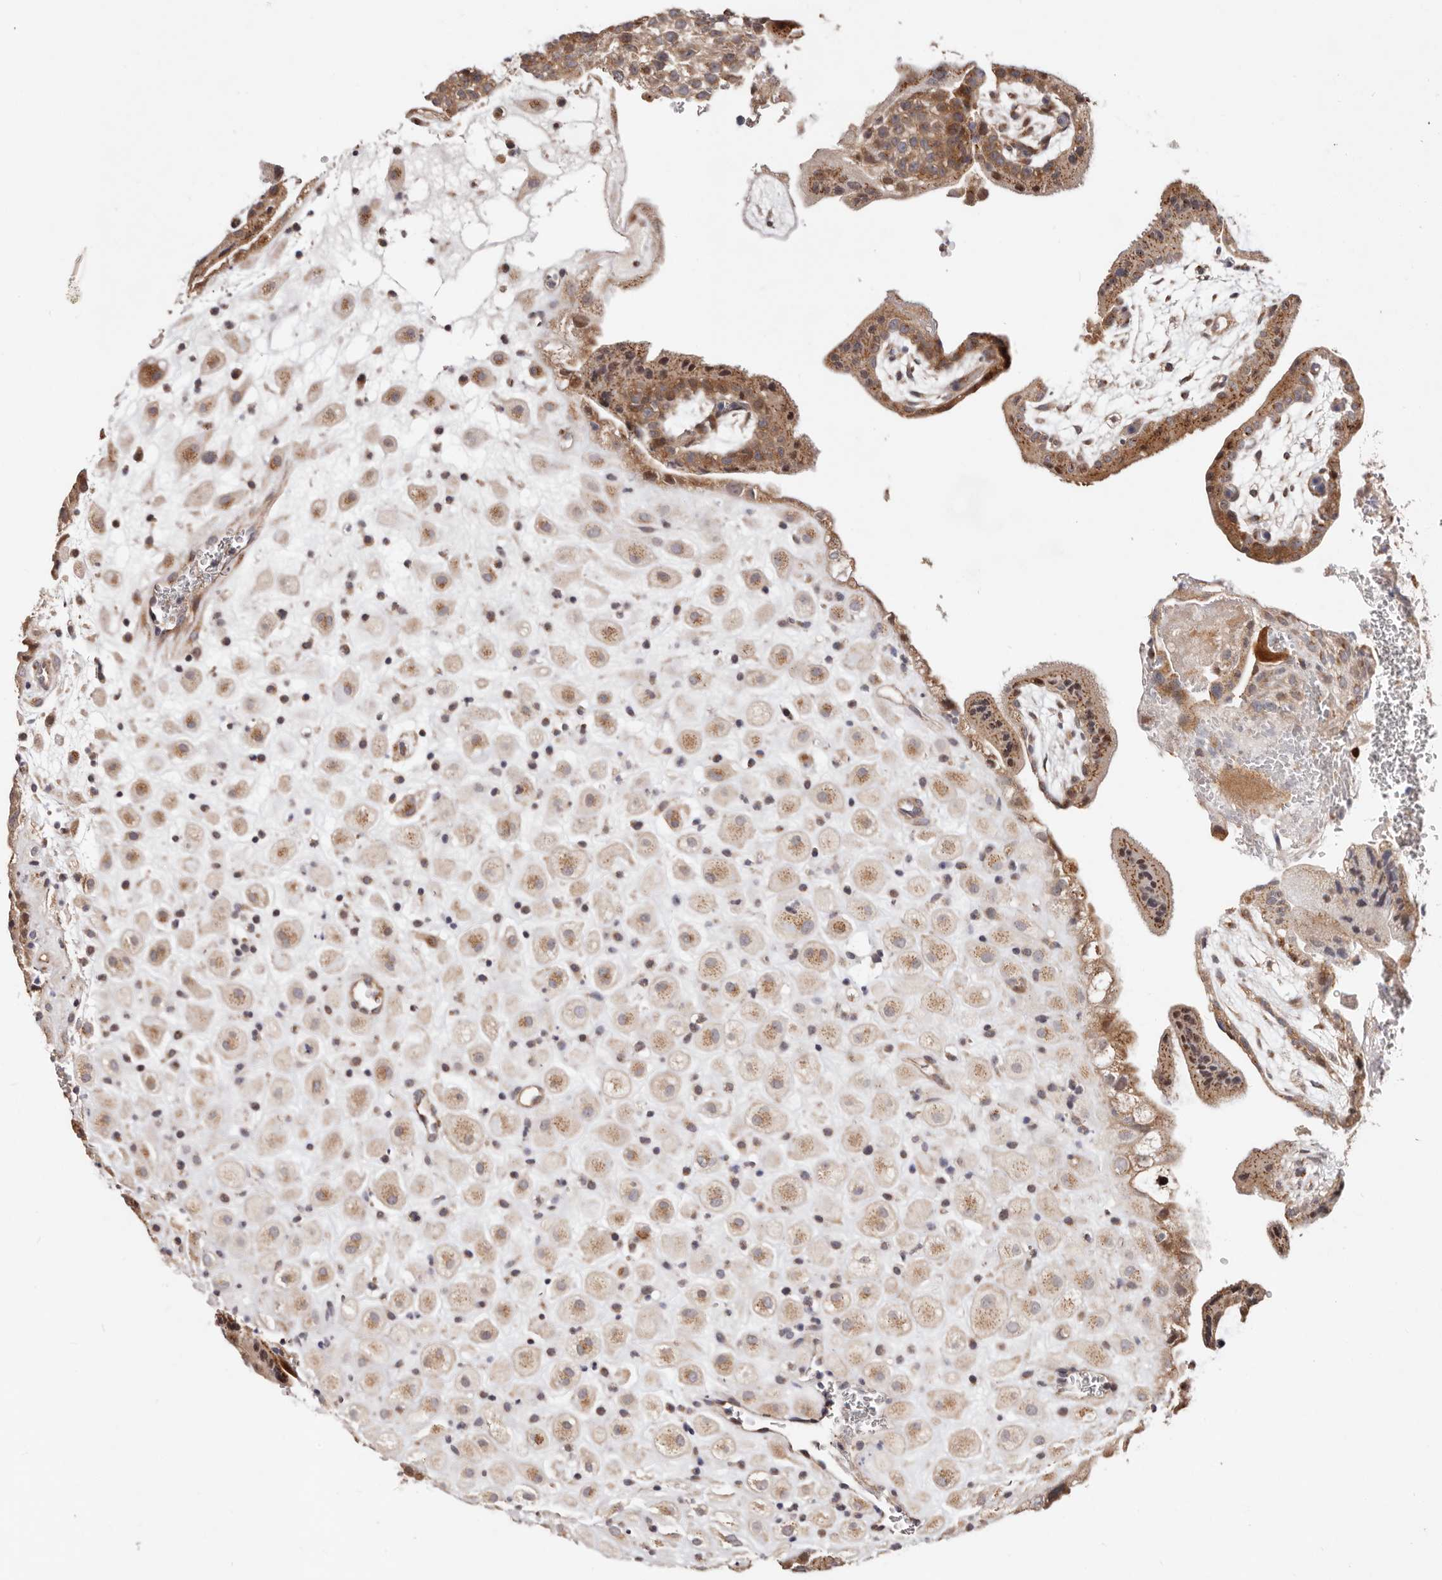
{"staining": {"intensity": "moderate", "quantity": ">75%", "location": "cytoplasmic/membranous"}, "tissue": "placenta", "cell_type": "Trophoblastic cells", "image_type": "normal", "snomed": [{"axis": "morphology", "description": "Normal tissue, NOS"}, {"axis": "topography", "description": "Placenta"}], "caption": "The micrograph shows staining of normal placenta, revealing moderate cytoplasmic/membranous protein staining (brown color) within trophoblastic cells. The staining is performed using DAB (3,3'-diaminobenzidine) brown chromogen to label protein expression. The nuclei are counter-stained blue using hematoxylin.", "gene": "USP33", "patient": {"sex": "female", "age": 35}}